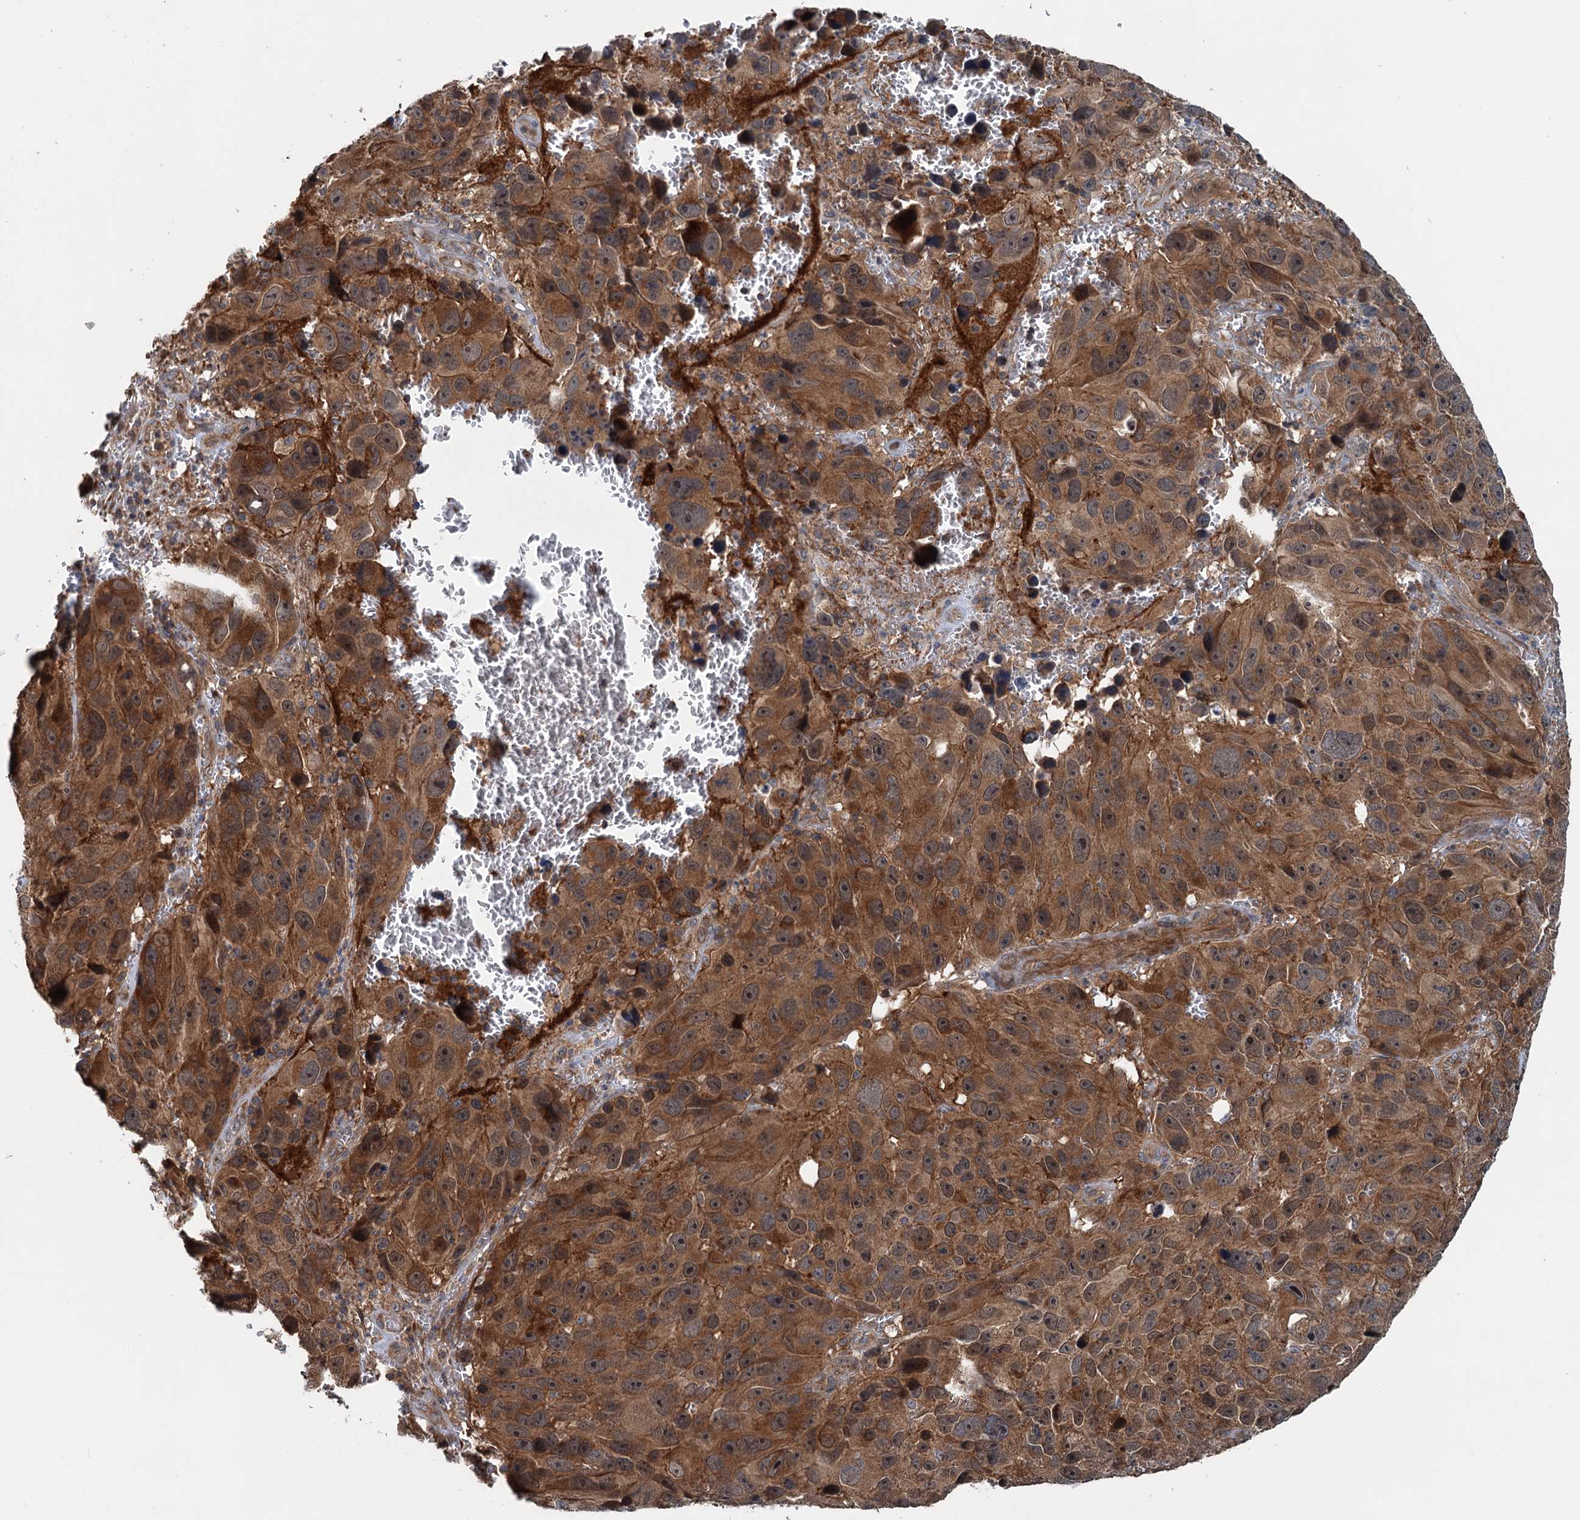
{"staining": {"intensity": "moderate", "quantity": ">75%", "location": "cytoplasmic/membranous"}, "tissue": "melanoma", "cell_type": "Tumor cells", "image_type": "cancer", "snomed": [{"axis": "morphology", "description": "Malignant melanoma, NOS"}, {"axis": "topography", "description": "Skin"}], "caption": "High-power microscopy captured an immunohistochemistry image of malignant melanoma, revealing moderate cytoplasmic/membranous expression in approximately >75% of tumor cells. The protein of interest is shown in brown color, while the nuclei are stained blue.", "gene": "TEDC1", "patient": {"sex": "male", "age": 84}}